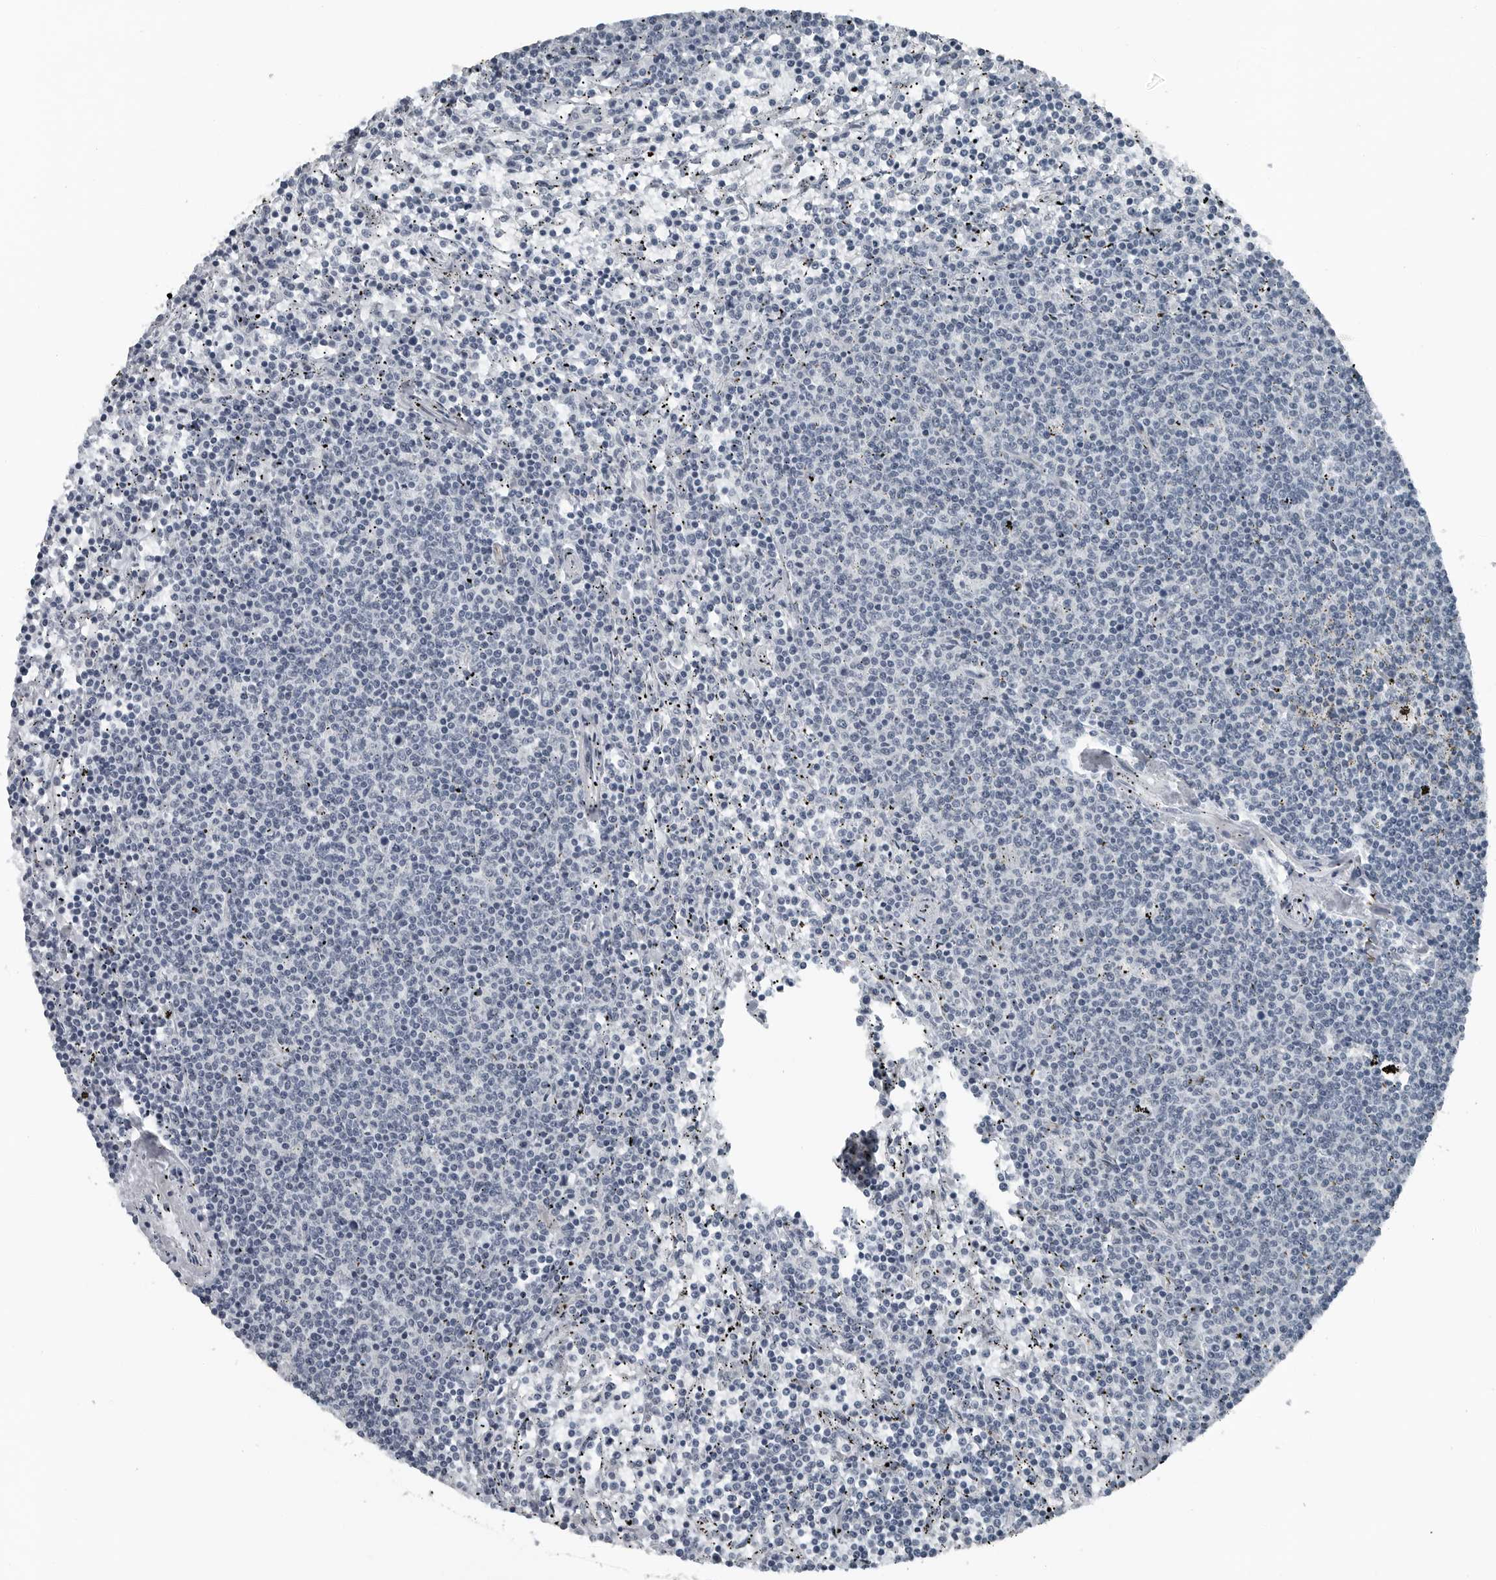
{"staining": {"intensity": "negative", "quantity": "none", "location": "none"}, "tissue": "lymphoma", "cell_type": "Tumor cells", "image_type": "cancer", "snomed": [{"axis": "morphology", "description": "Malignant lymphoma, non-Hodgkin's type, Low grade"}, {"axis": "topography", "description": "Spleen"}], "caption": "There is no significant expression in tumor cells of lymphoma. (Brightfield microscopy of DAB IHC at high magnification).", "gene": "GAK", "patient": {"sex": "female", "age": 50}}